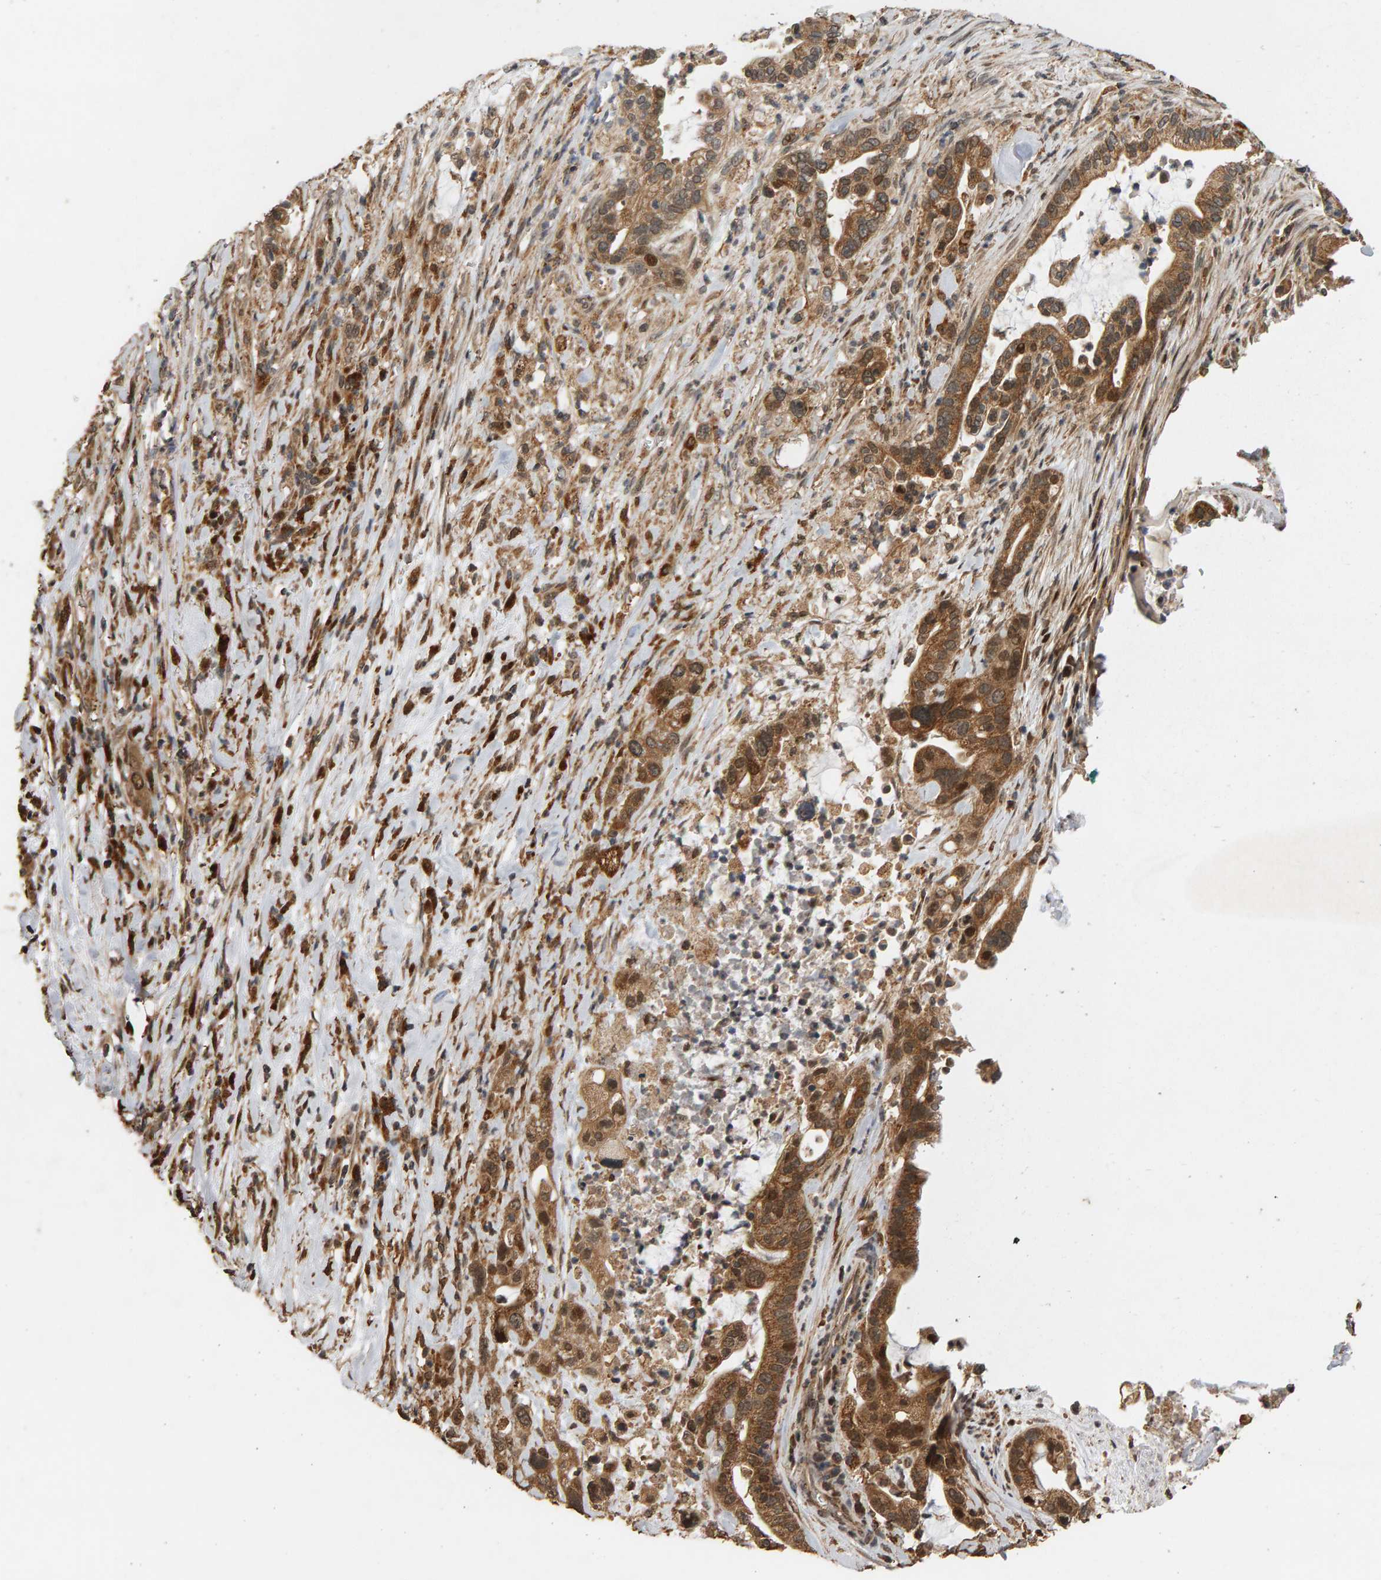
{"staining": {"intensity": "moderate", "quantity": ">75%", "location": "cytoplasmic/membranous,nuclear"}, "tissue": "pancreatic cancer", "cell_type": "Tumor cells", "image_type": "cancer", "snomed": [{"axis": "morphology", "description": "Adenocarcinoma, NOS"}, {"axis": "topography", "description": "Pancreas"}], "caption": "The histopathology image reveals staining of pancreatic cancer, revealing moderate cytoplasmic/membranous and nuclear protein staining (brown color) within tumor cells.", "gene": "GSTK1", "patient": {"sex": "male", "age": 69}}